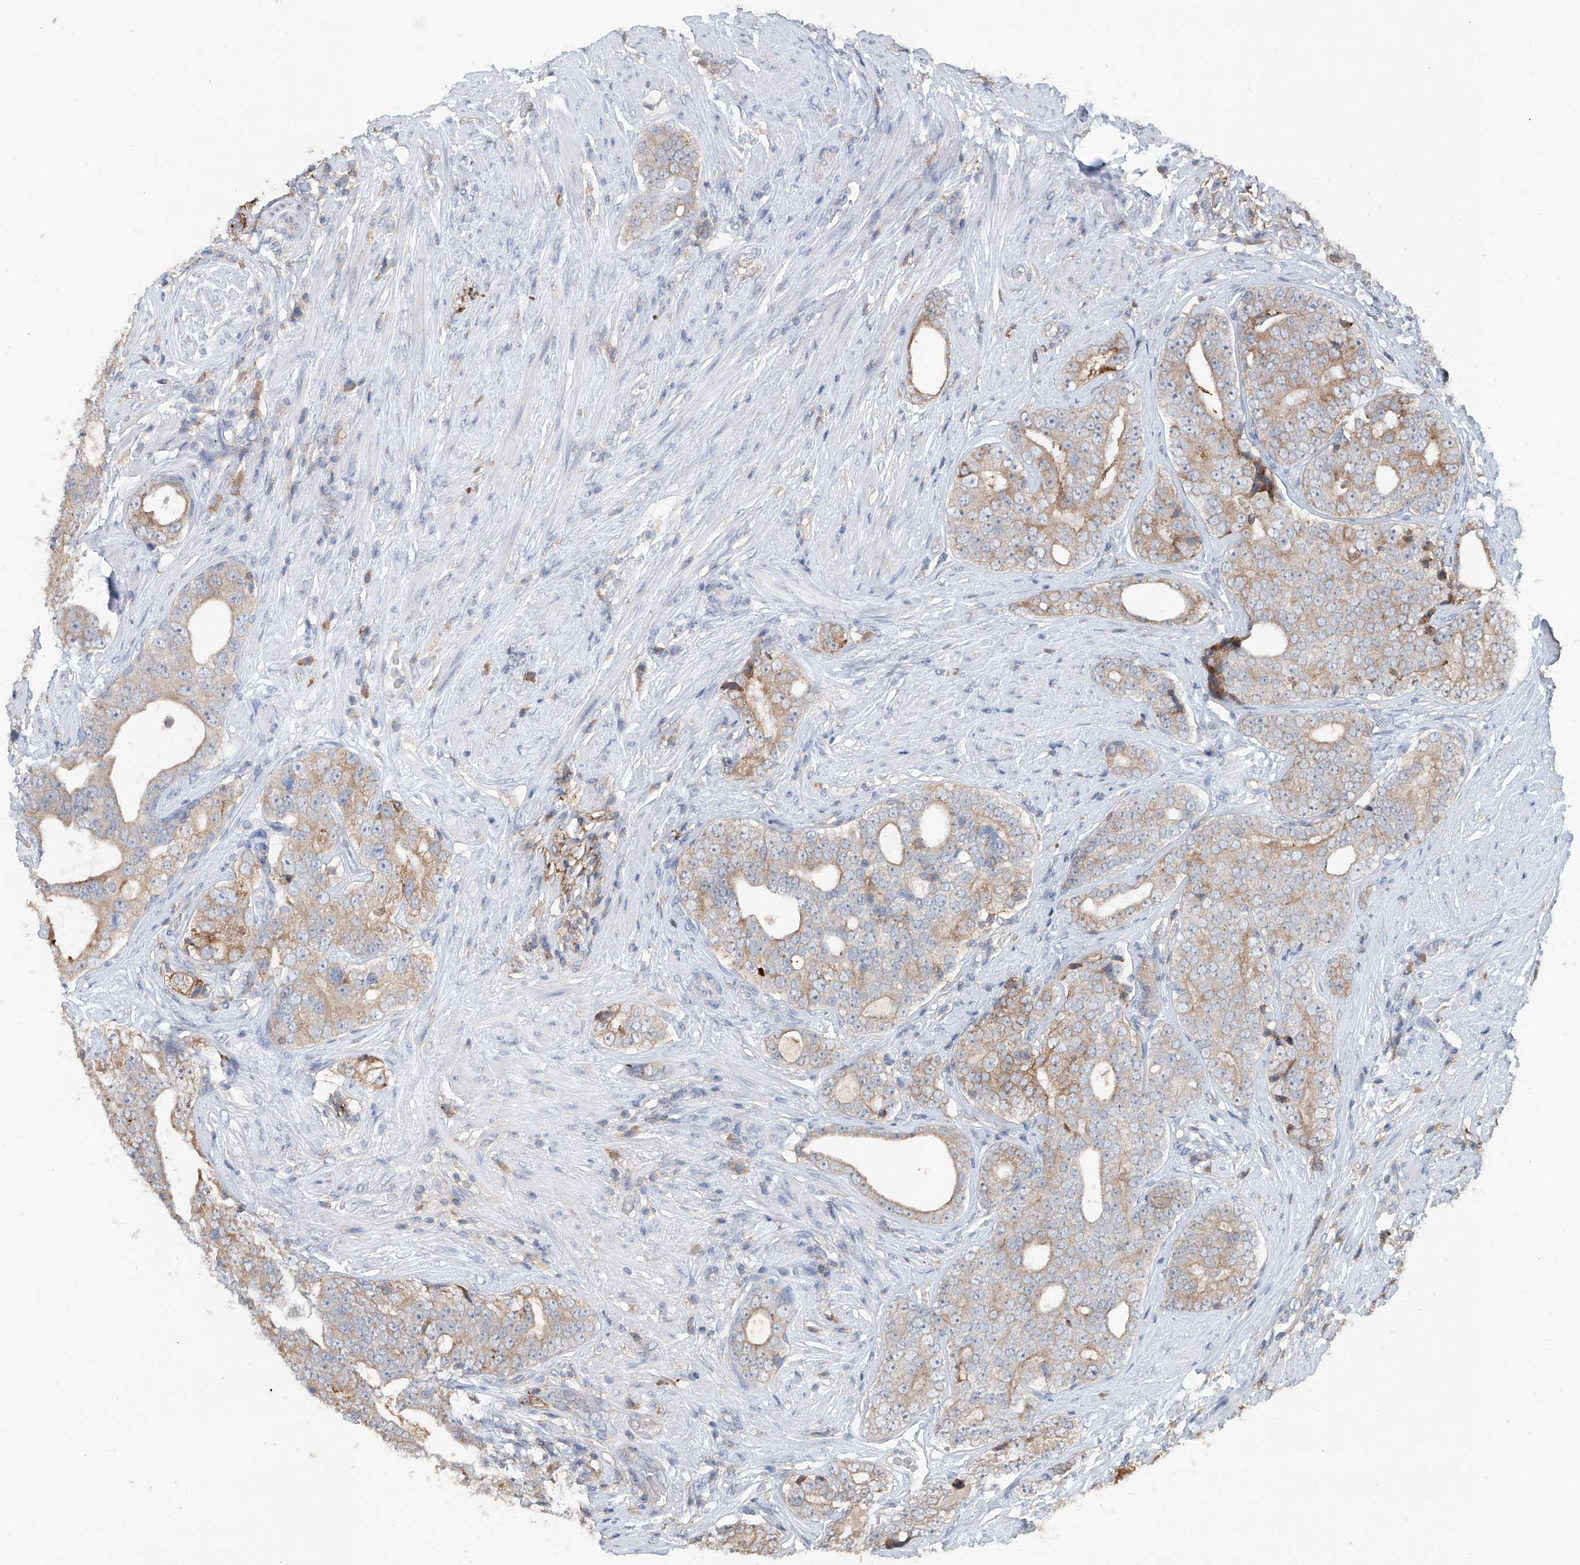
{"staining": {"intensity": "weak", "quantity": "25%-75%", "location": "cytoplasmic/membranous"}, "tissue": "prostate cancer", "cell_type": "Tumor cells", "image_type": "cancer", "snomed": [{"axis": "morphology", "description": "Adenocarcinoma, High grade"}, {"axis": "topography", "description": "Prostate"}], "caption": "The image exhibits immunohistochemical staining of high-grade adenocarcinoma (prostate). There is weak cytoplasmic/membranous positivity is appreciated in about 25%-75% of tumor cells.", "gene": "KCNK10", "patient": {"sex": "male", "age": 56}}